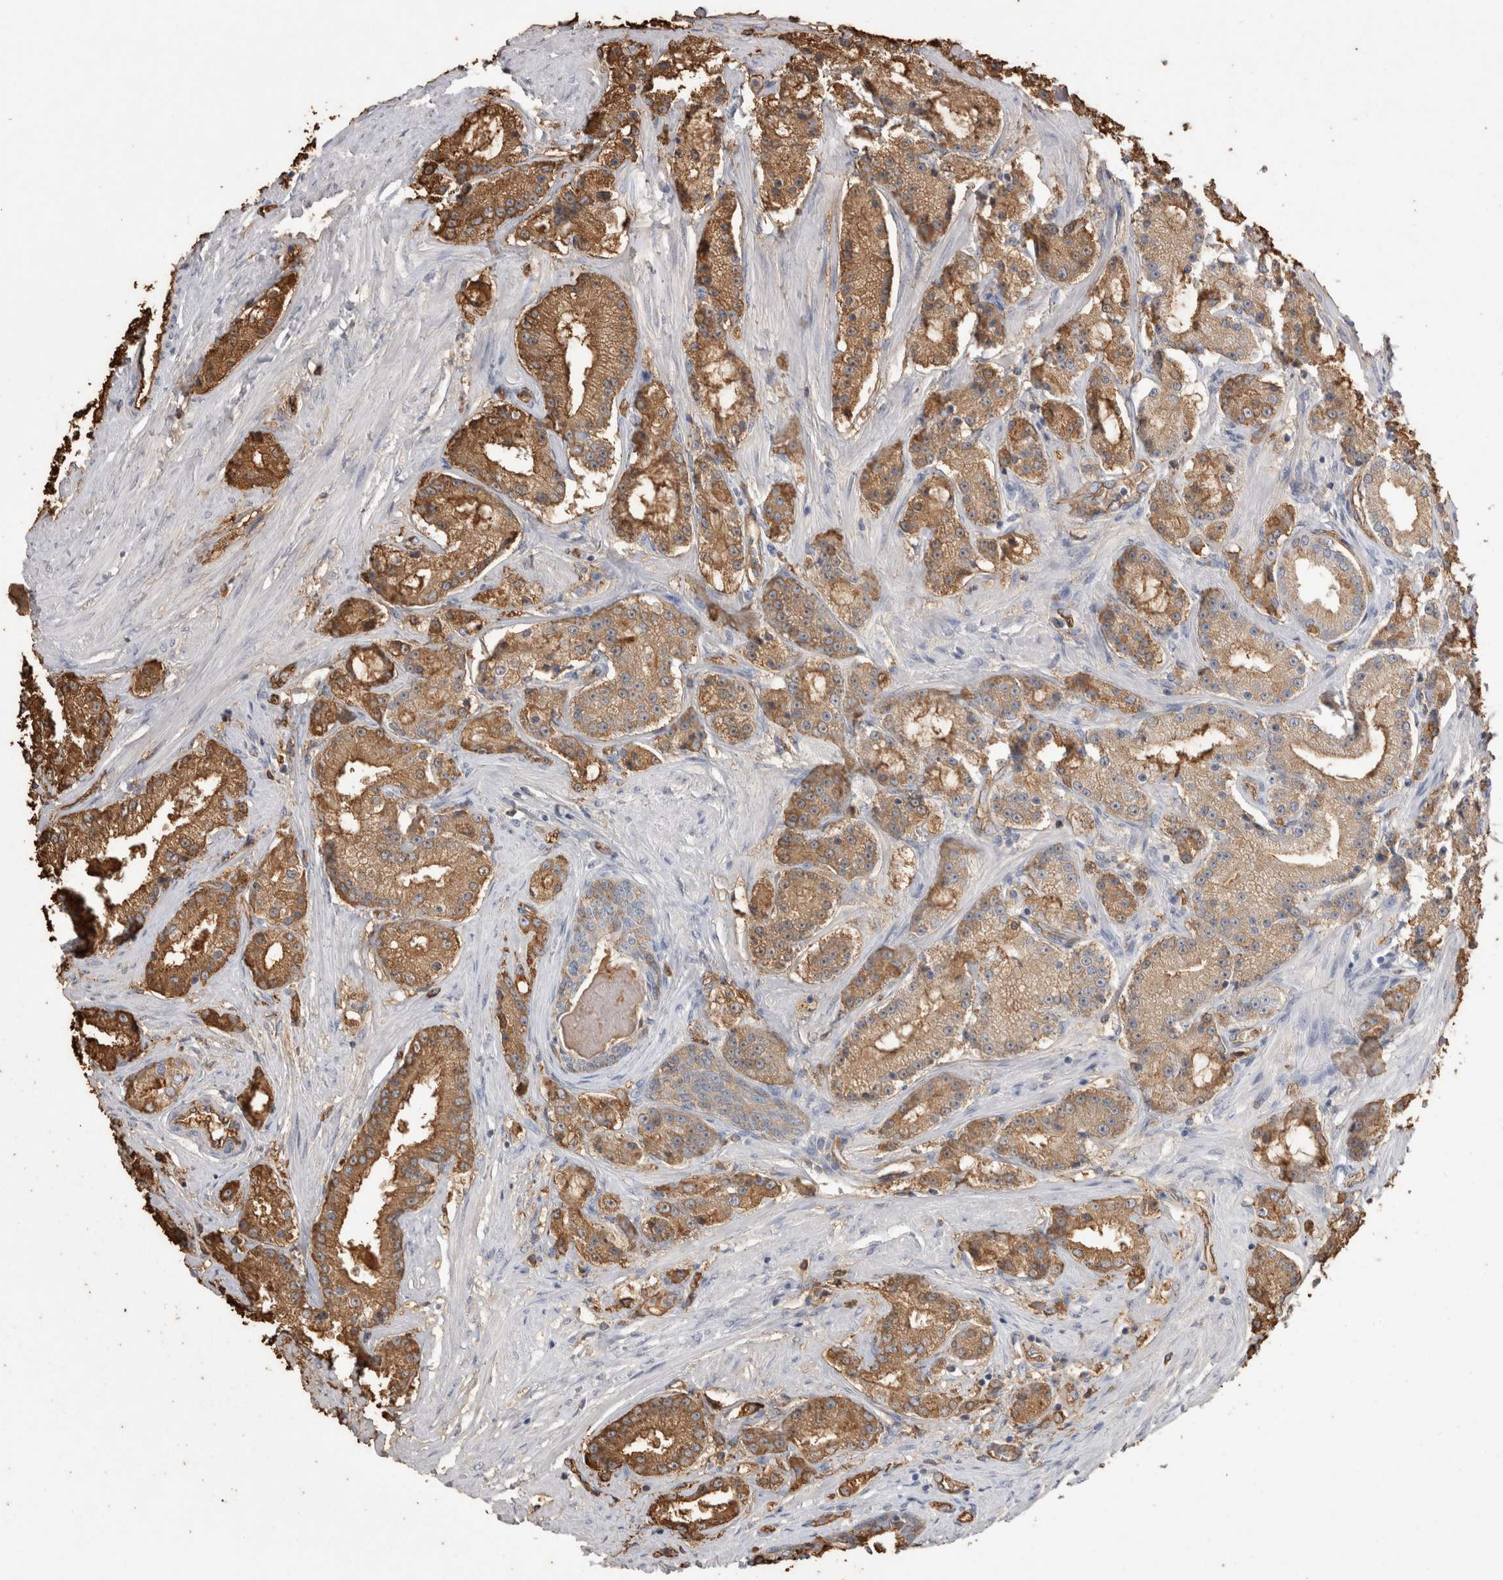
{"staining": {"intensity": "strong", "quantity": ">75%", "location": "cytoplasmic/membranous"}, "tissue": "prostate cancer", "cell_type": "Tumor cells", "image_type": "cancer", "snomed": [{"axis": "morphology", "description": "Adenocarcinoma, Low grade"}, {"axis": "topography", "description": "Prostate"}], "caption": "A brown stain shows strong cytoplasmic/membranous expression of a protein in prostate cancer (adenocarcinoma (low-grade)) tumor cells.", "gene": "IL17RC", "patient": {"sex": "male", "age": 63}}